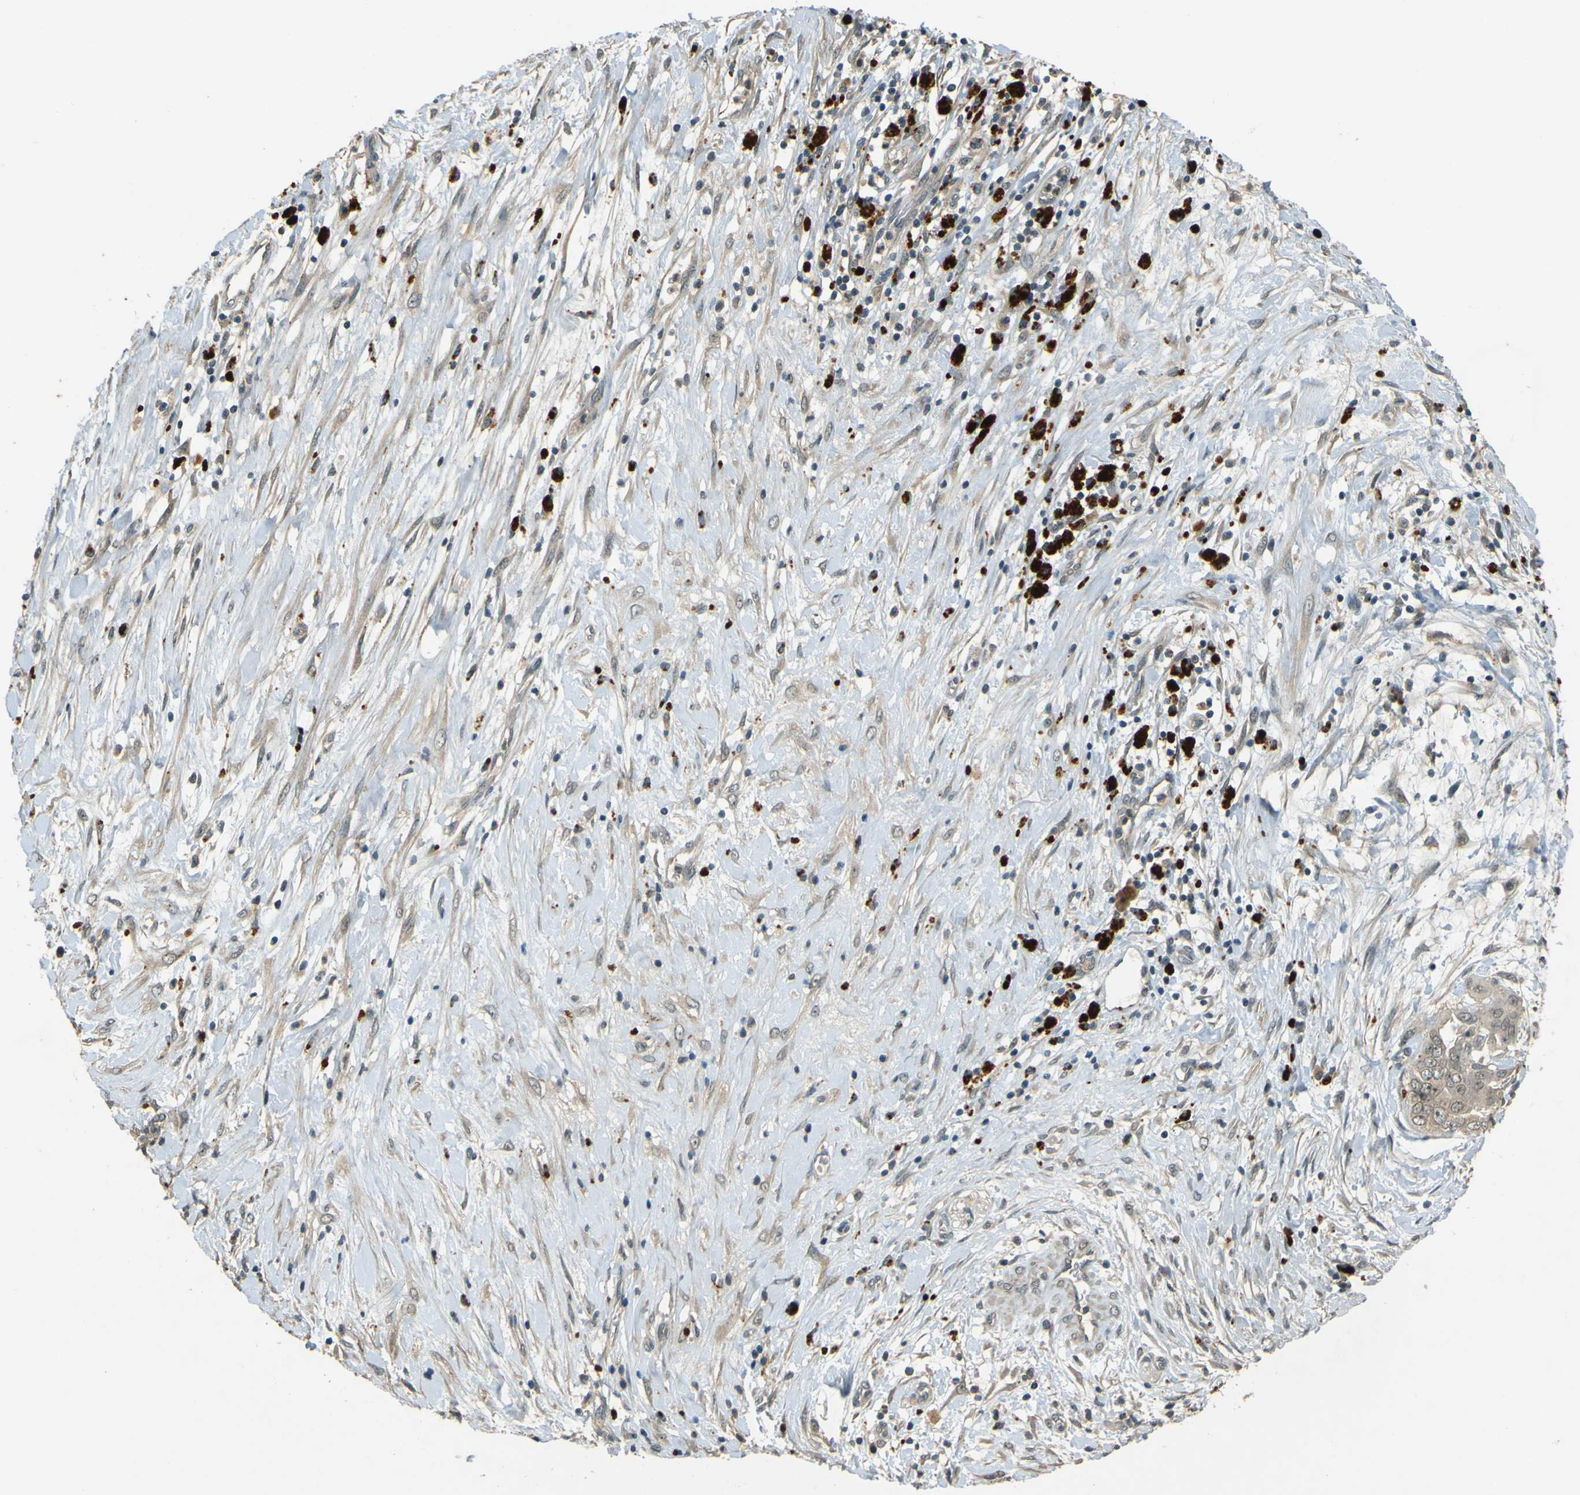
{"staining": {"intensity": "weak", "quantity": ">75%", "location": "cytoplasmic/membranous"}, "tissue": "pancreatic cancer", "cell_type": "Tumor cells", "image_type": "cancer", "snomed": [{"axis": "morphology", "description": "Adenocarcinoma, NOS"}, {"axis": "topography", "description": "Pancreas"}], "caption": "Pancreatic adenocarcinoma stained with a protein marker exhibits weak staining in tumor cells.", "gene": "MPDZ", "patient": {"sex": "female", "age": 75}}